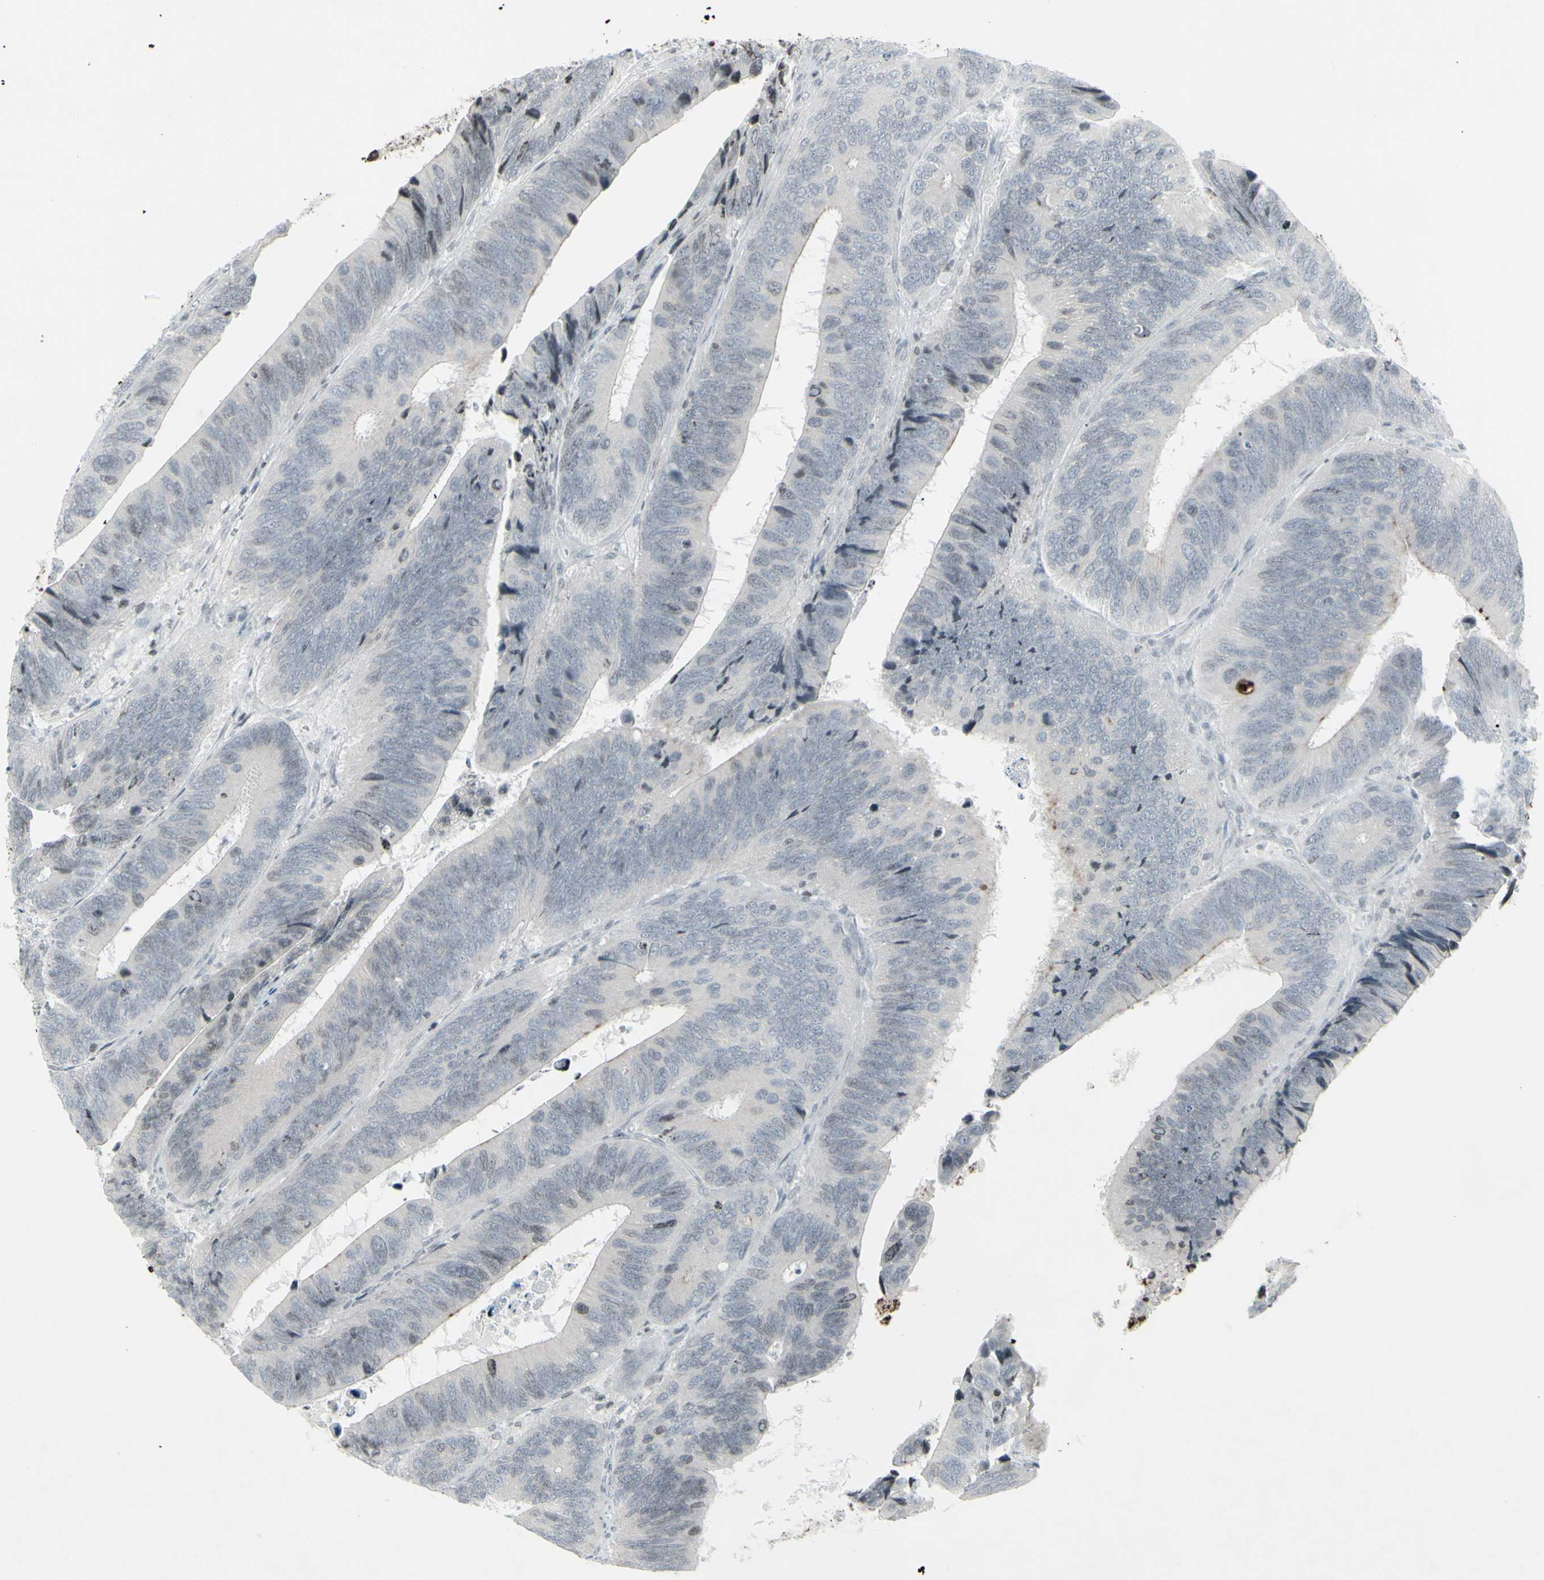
{"staining": {"intensity": "negative", "quantity": "none", "location": "none"}, "tissue": "colorectal cancer", "cell_type": "Tumor cells", "image_type": "cancer", "snomed": [{"axis": "morphology", "description": "Adenocarcinoma, NOS"}, {"axis": "topography", "description": "Colon"}], "caption": "Immunohistochemical staining of colorectal cancer reveals no significant positivity in tumor cells.", "gene": "CD79B", "patient": {"sex": "male", "age": 72}}